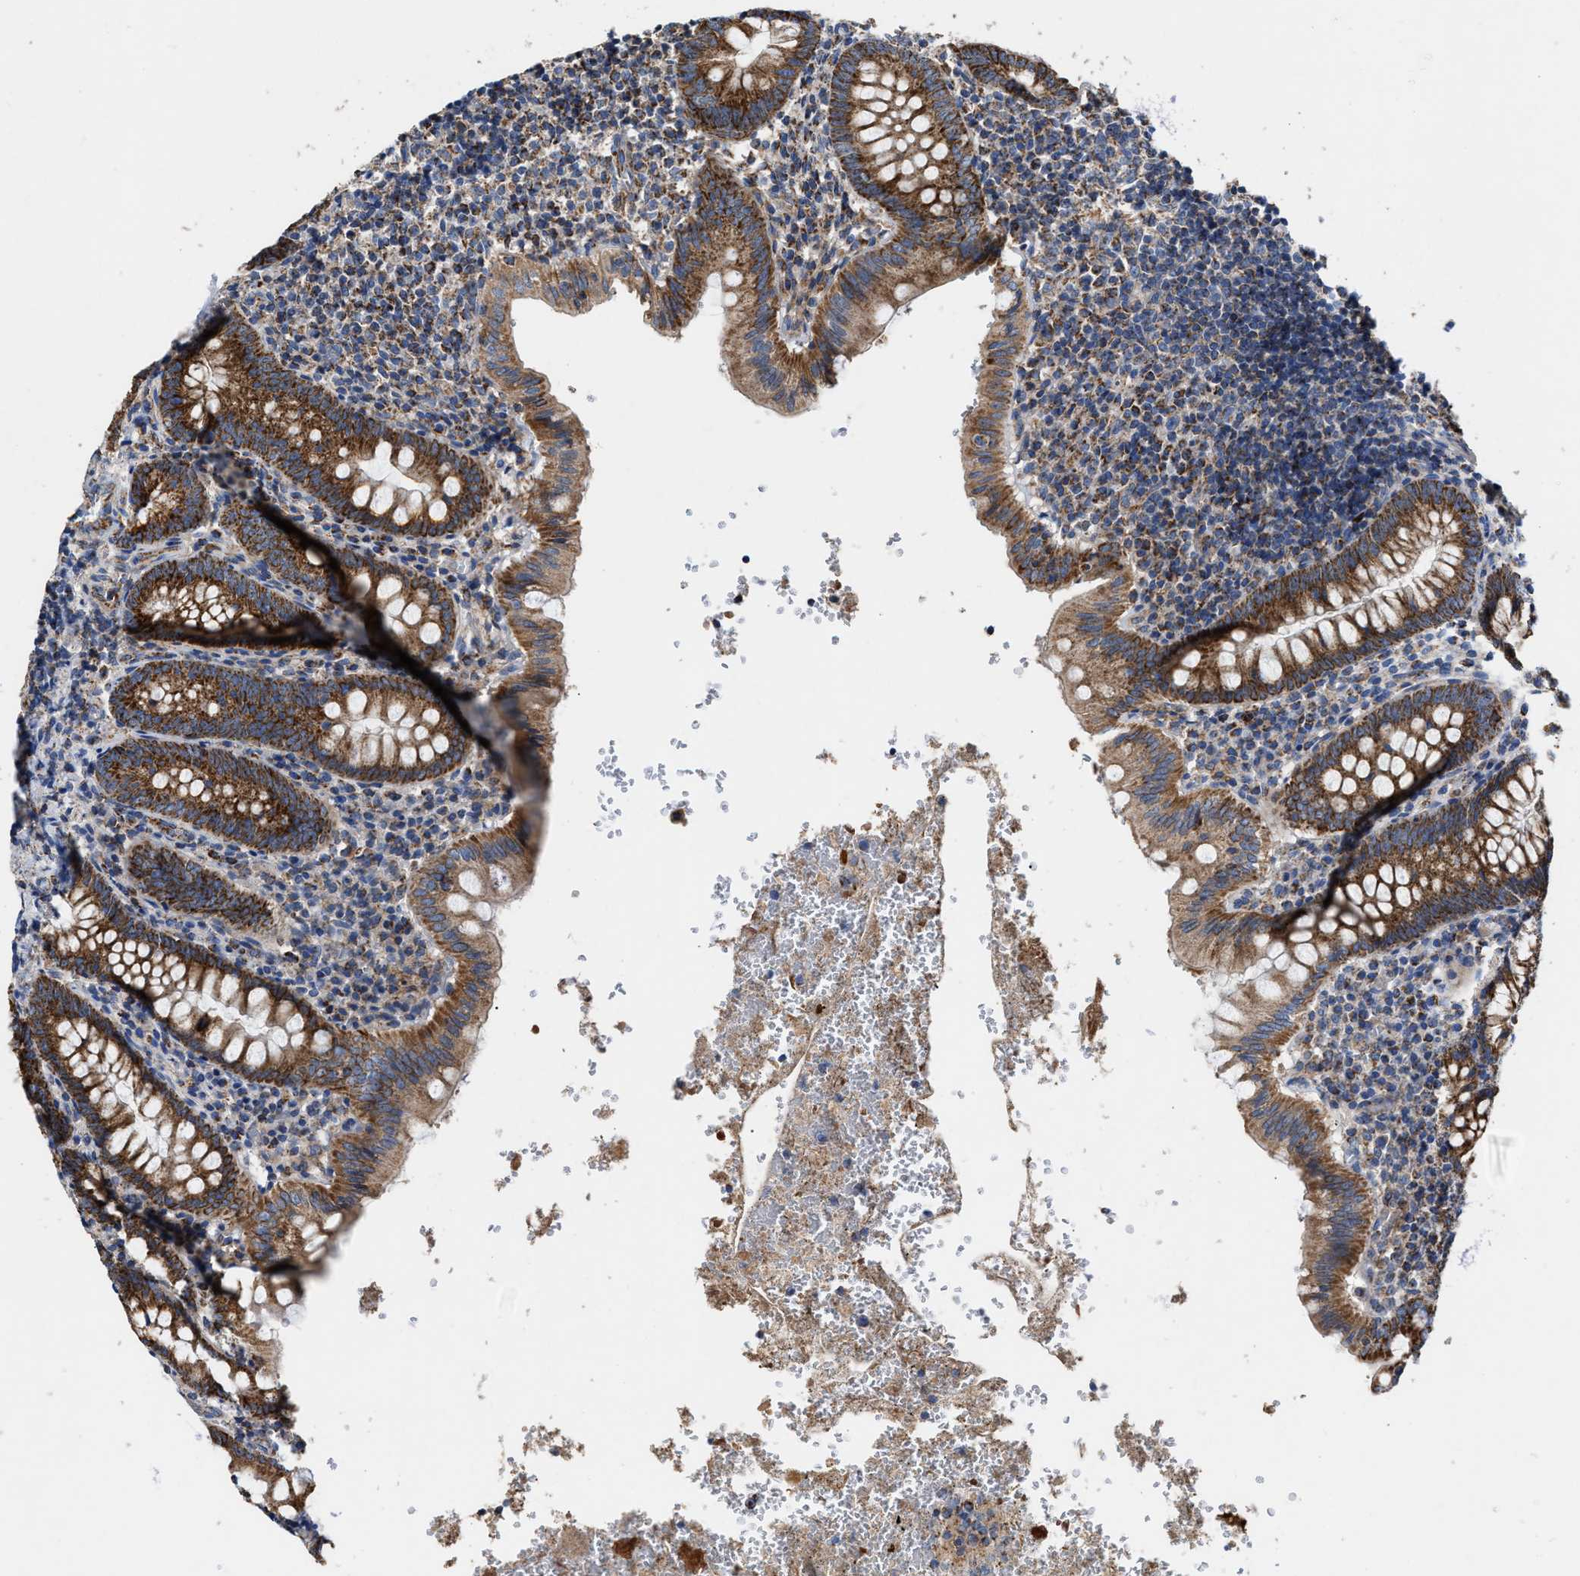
{"staining": {"intensity": "strong", "quantity": ">75%", "location": "cytoplasmic/membranous"}, "tissue": "appendix", "cell_type": "Glandular cells", "image_type": "normal", "snomed": [{"axis": "morphology", "description": "Normal tissue, NOS"}, {"axis": "topography", "description": "Appendix"}], "caption": "Immunohistochemical staining of benign appendix displays strong cytoplasmic/membranous protein staining in about >75% of glandular cells.", "gene": "MECR", "patient": {"sex": "male", "age": 8}}